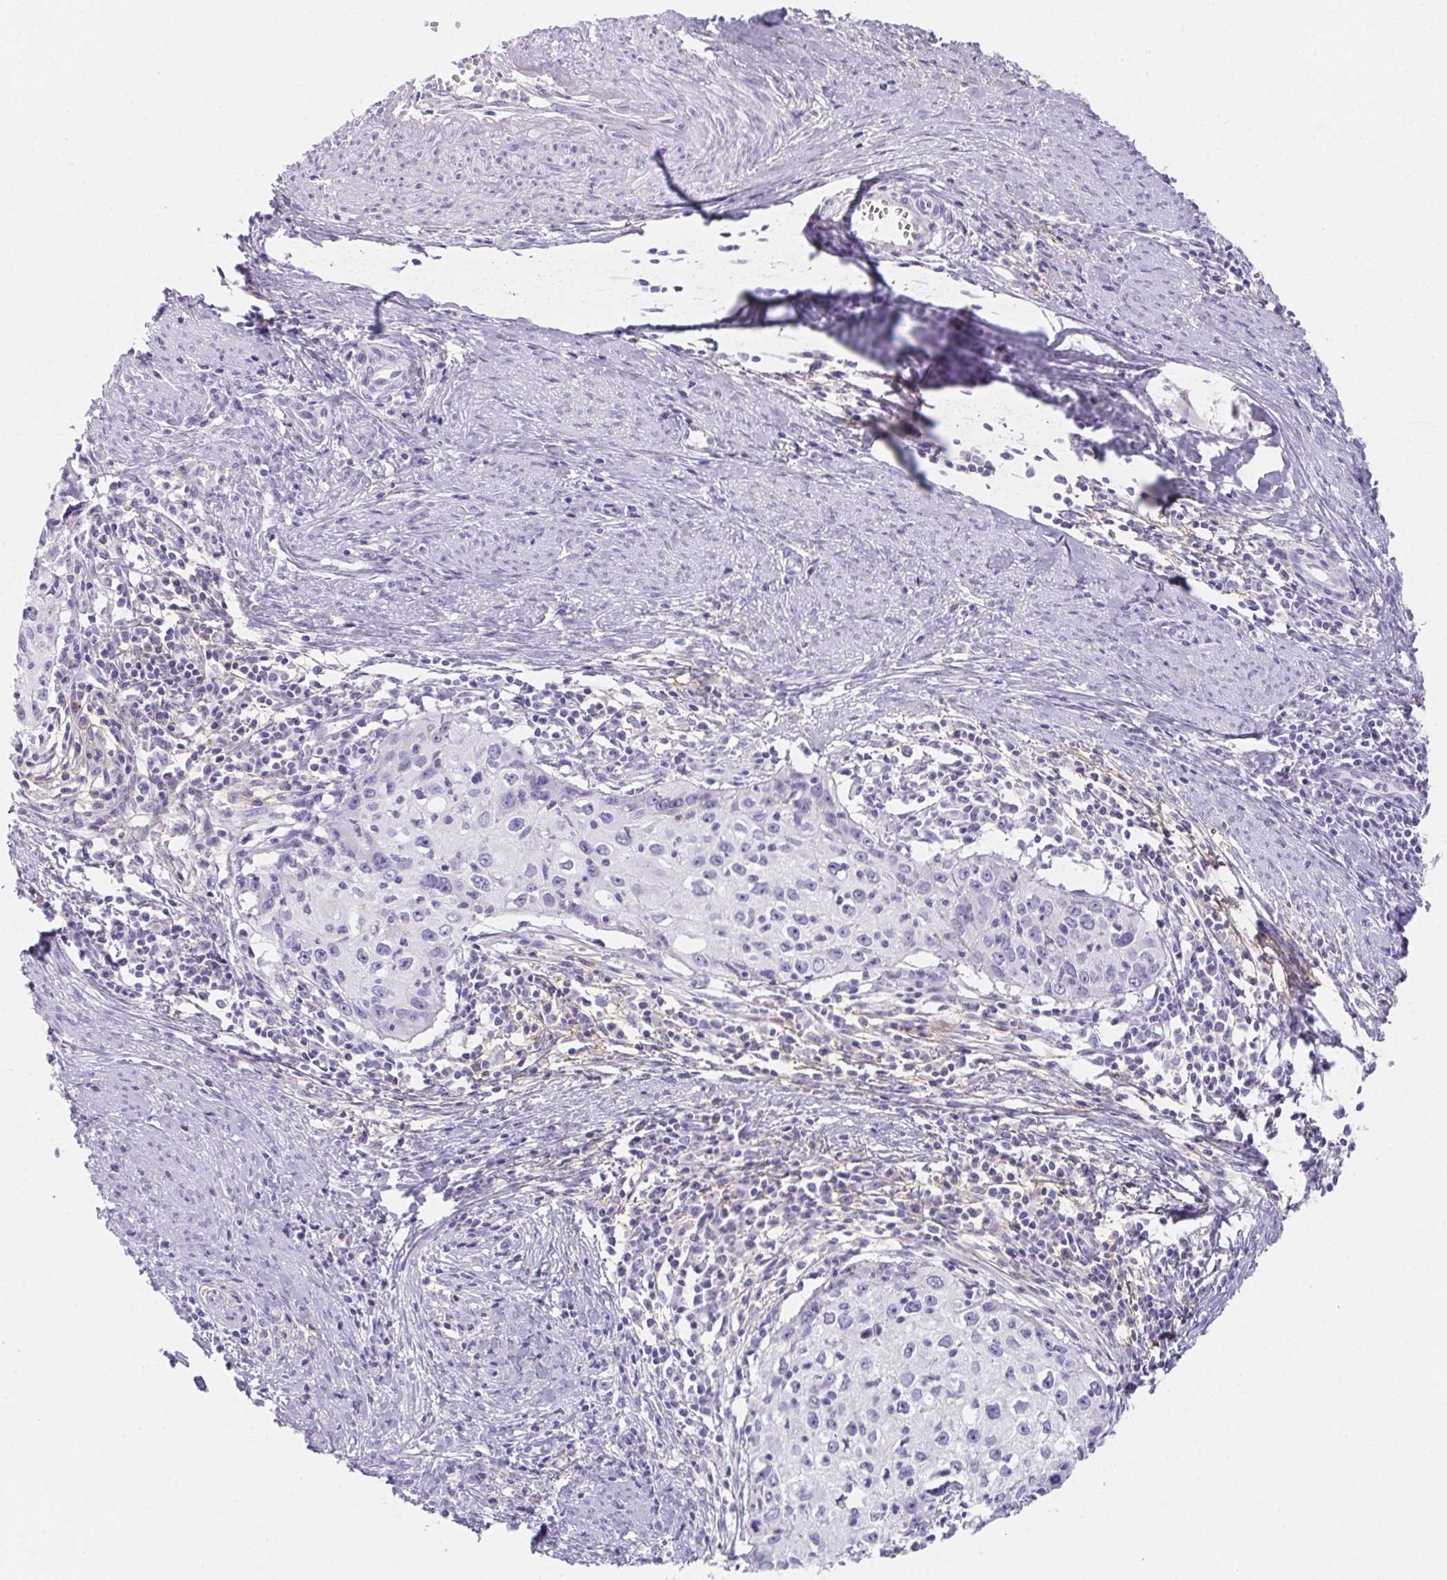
{"staining": {"intensity": "negative", "quantity": "none", "location": "none"}, "tissue": "cervical cancer", "cell_type": "Tumor cells", "image_type": "cancer", "snomed": [{"axis": "morphology", "description": "Squamous cell carcinoma, NOS"}, {"axis": "topography", "description": "Cervix"}], "caption": "This histopathology image is of squamous cell carcinoma (cervical) stained with IHC to label a protein in brown with the nuclei are counter-stained blue. There is no staining in tumor cells.", "gene": "ITIH2", "patient": {"sex": "female", "age": 40}}